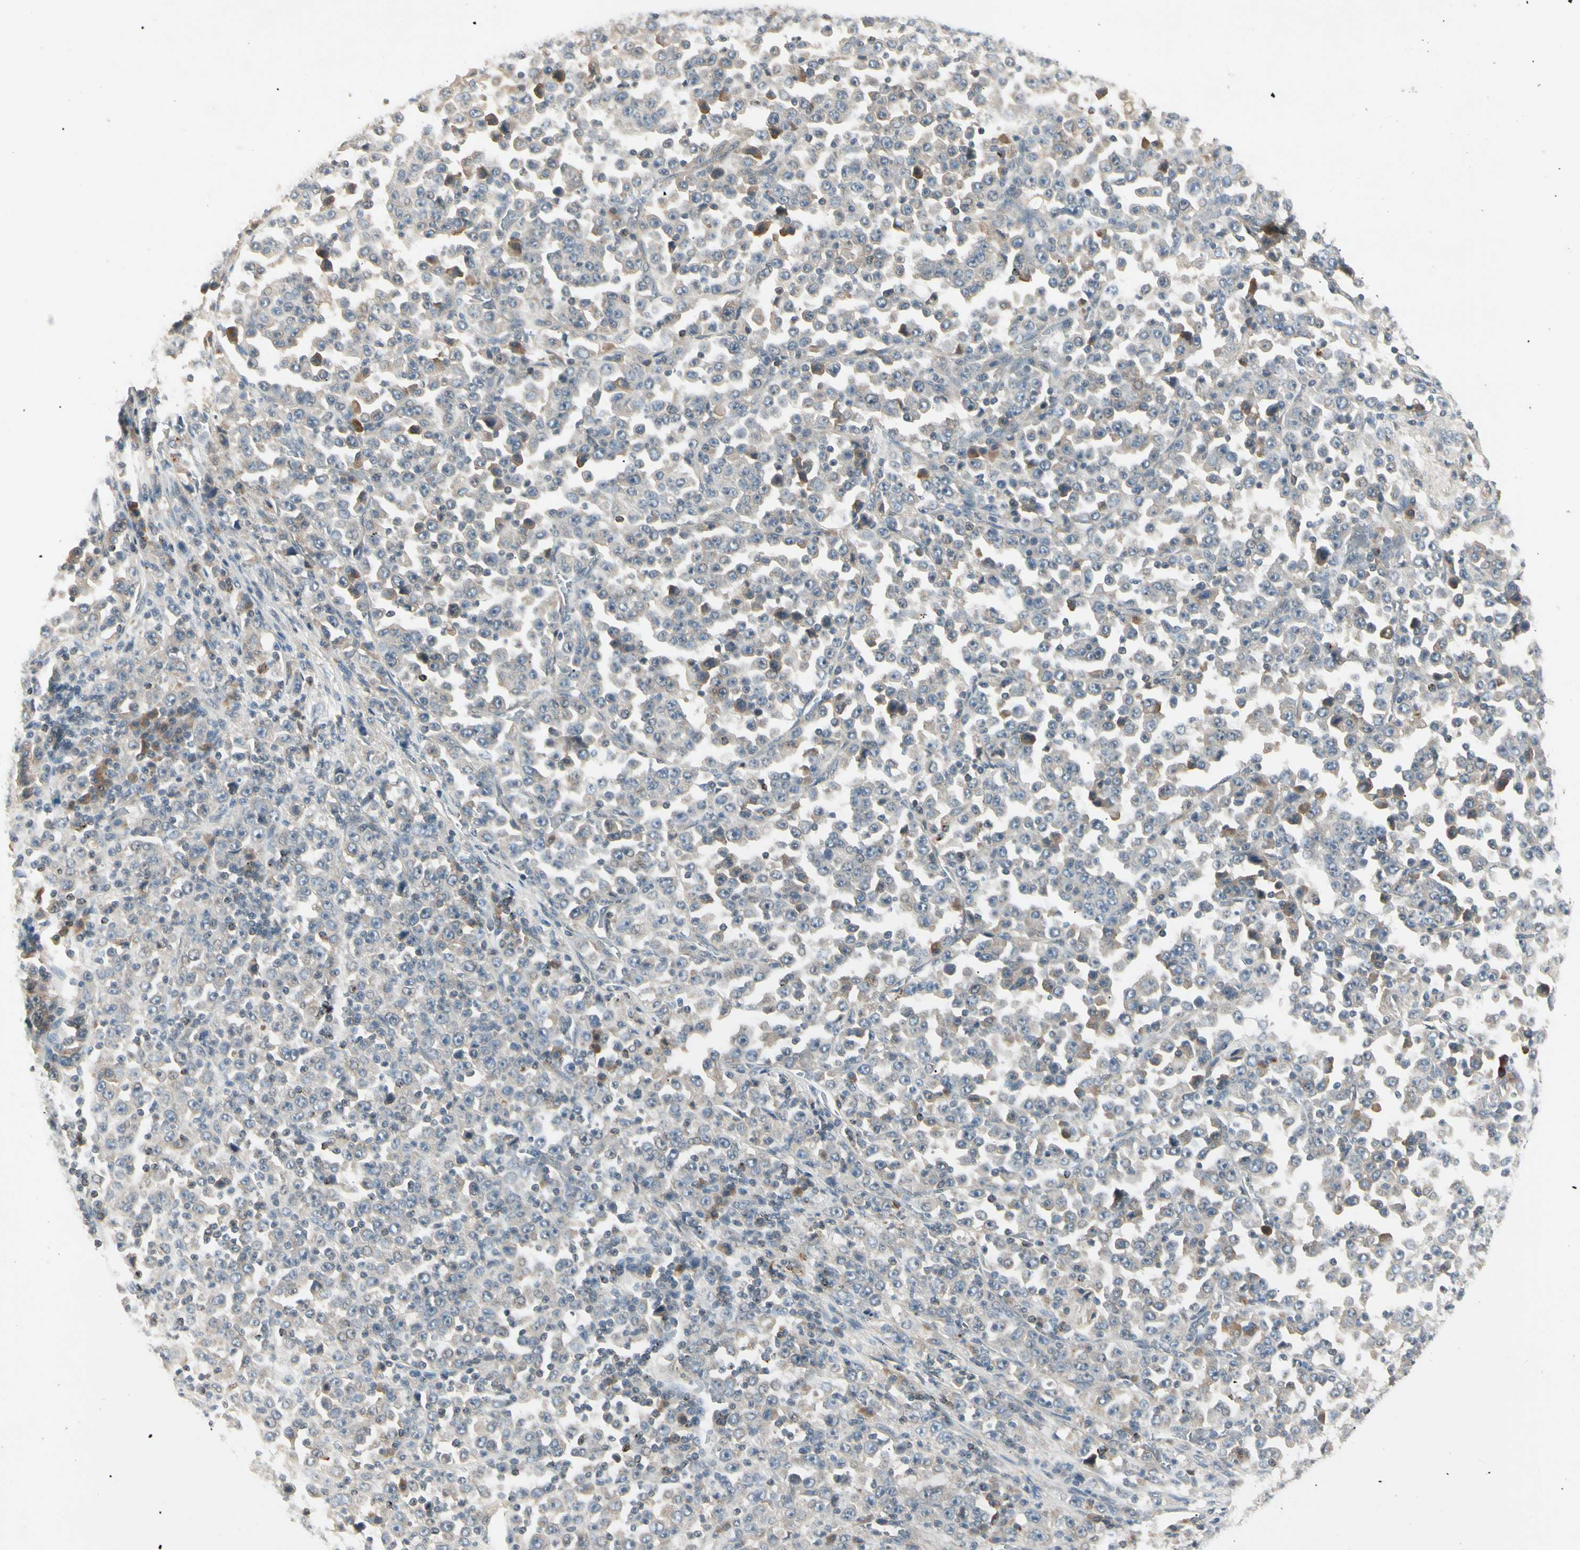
{"staining": {"intensity": "moderate", "quantity": "<25%", "location": "cytoplasmic/membranous"}, "tissue": "stomach cancer", "cell_type": "Tumor cells", "image_type": "cancer", "snomed": [{"axis": "morphology", "description": "Normal tissue, NOS"}, {"axis": "morphology", "description": "Adenocarcinoma, NOS"}, {"axis": "topography", "description": "Stomach, upper"}, {"axis": "topography", "description": "Stomach"}], "caption": "Human stomach cancer (adenocarcinoma) stained for a protein (brown) shows moderate cytoplasmic/membranous positive staining in about <25% of tumor cells.", "gene": "CCL4", "patient": {"sex": "male", "age": 59}}